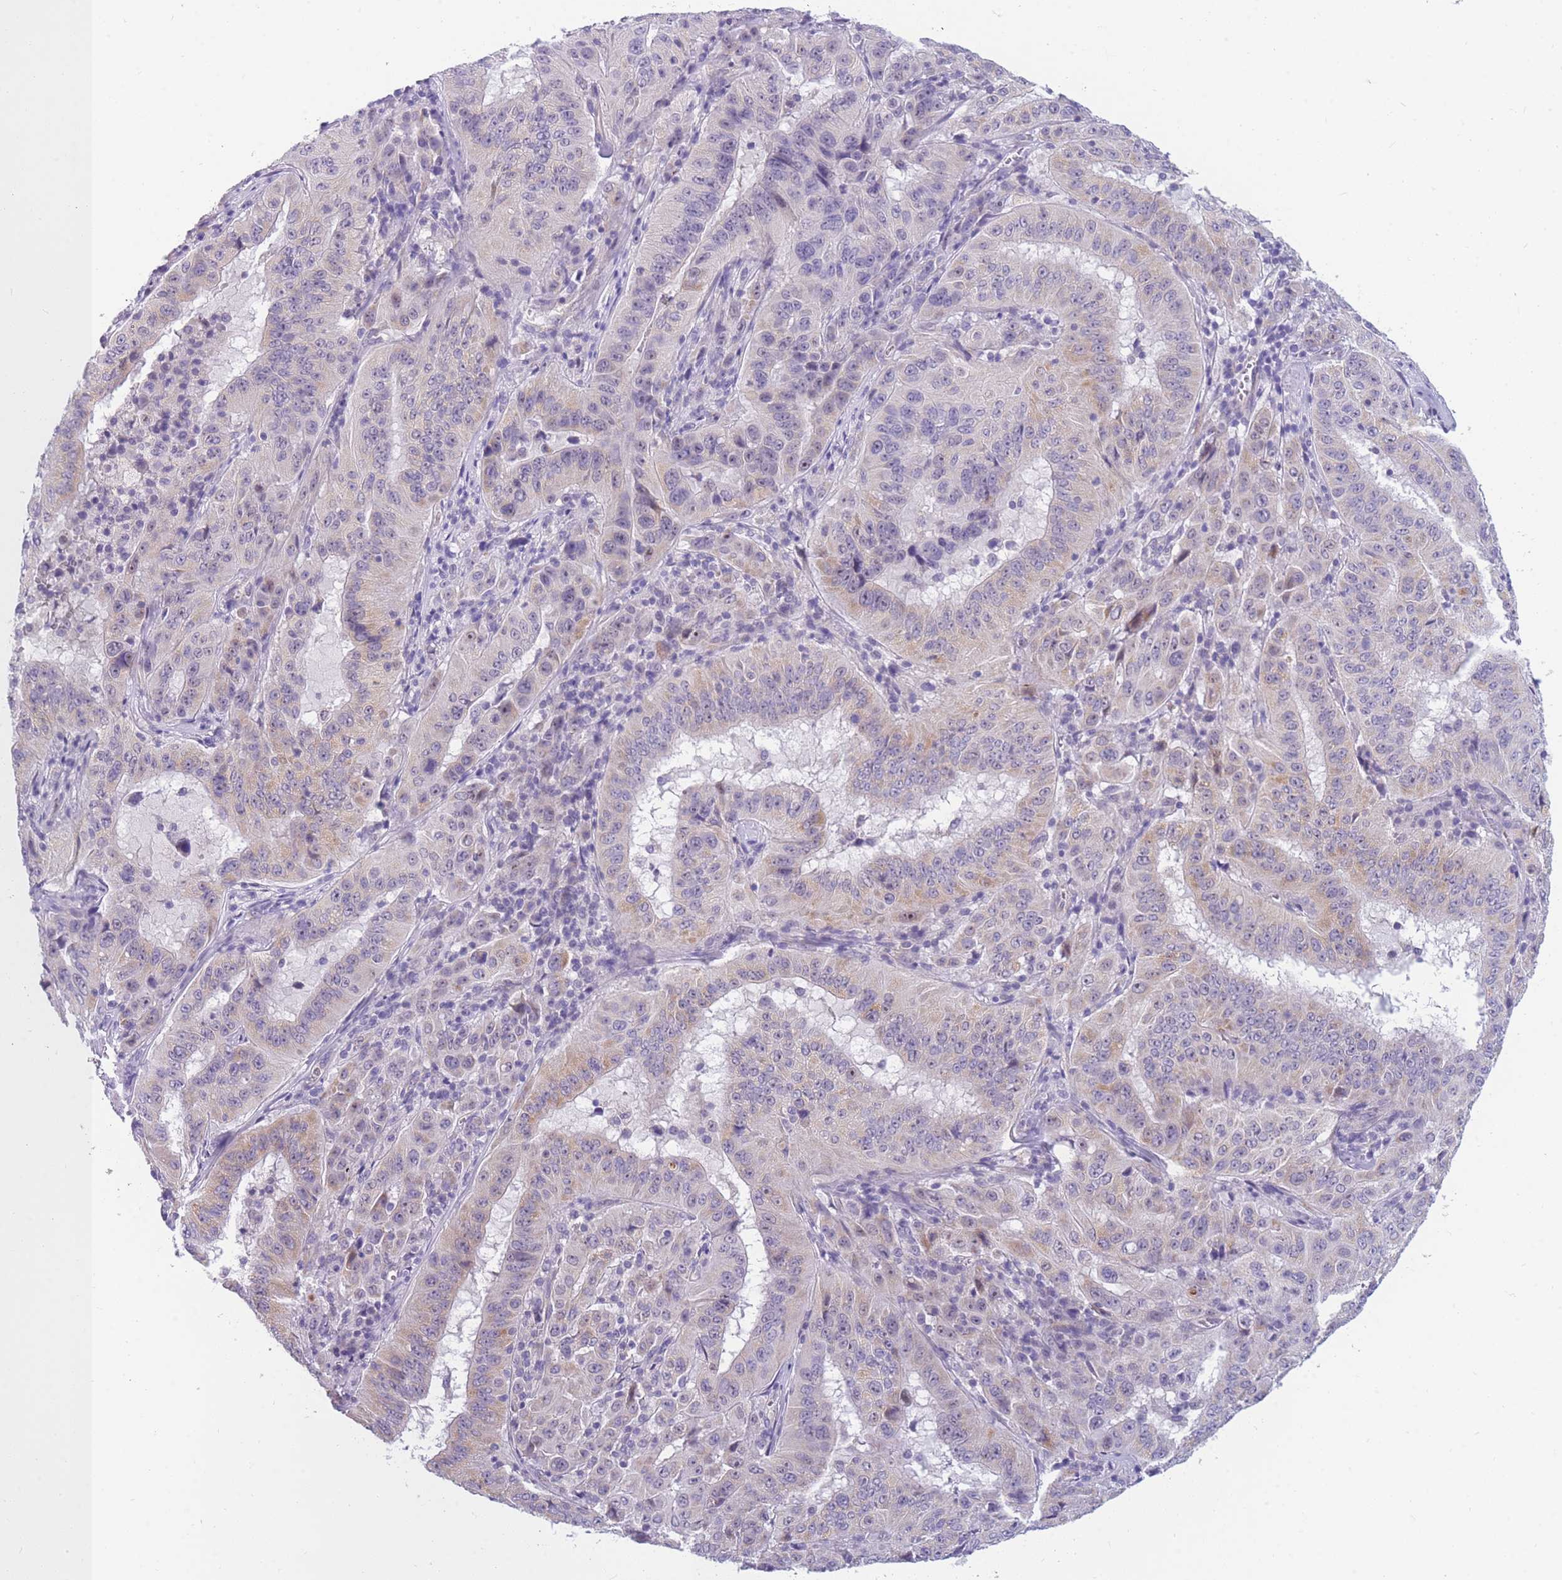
{"staining": {"intensity": "weak", "quantity": "<25%", "location": "cytoplasmic/membranous"}, "tissue": "pancreatic cancer", "cell_type": "Tumor cells", "image_type": "cancer", "snomed": [{"axis": "morphology", "description": "Adenocarcinoma, NOS"}, {"axis": "topography", "description": "Pancreas"}], "caption": "An image of adenocarcinoma (pancreatic) stained for a protein displays no brown staining in tumor cells. The staining was performed using DAB to visualize the protein expression in brown, while the nuclei were stained in blue with hematoxylin (Magnification: 20x).", "gene": "DDX49", "patient": {"sex": "male", "age": 63}}